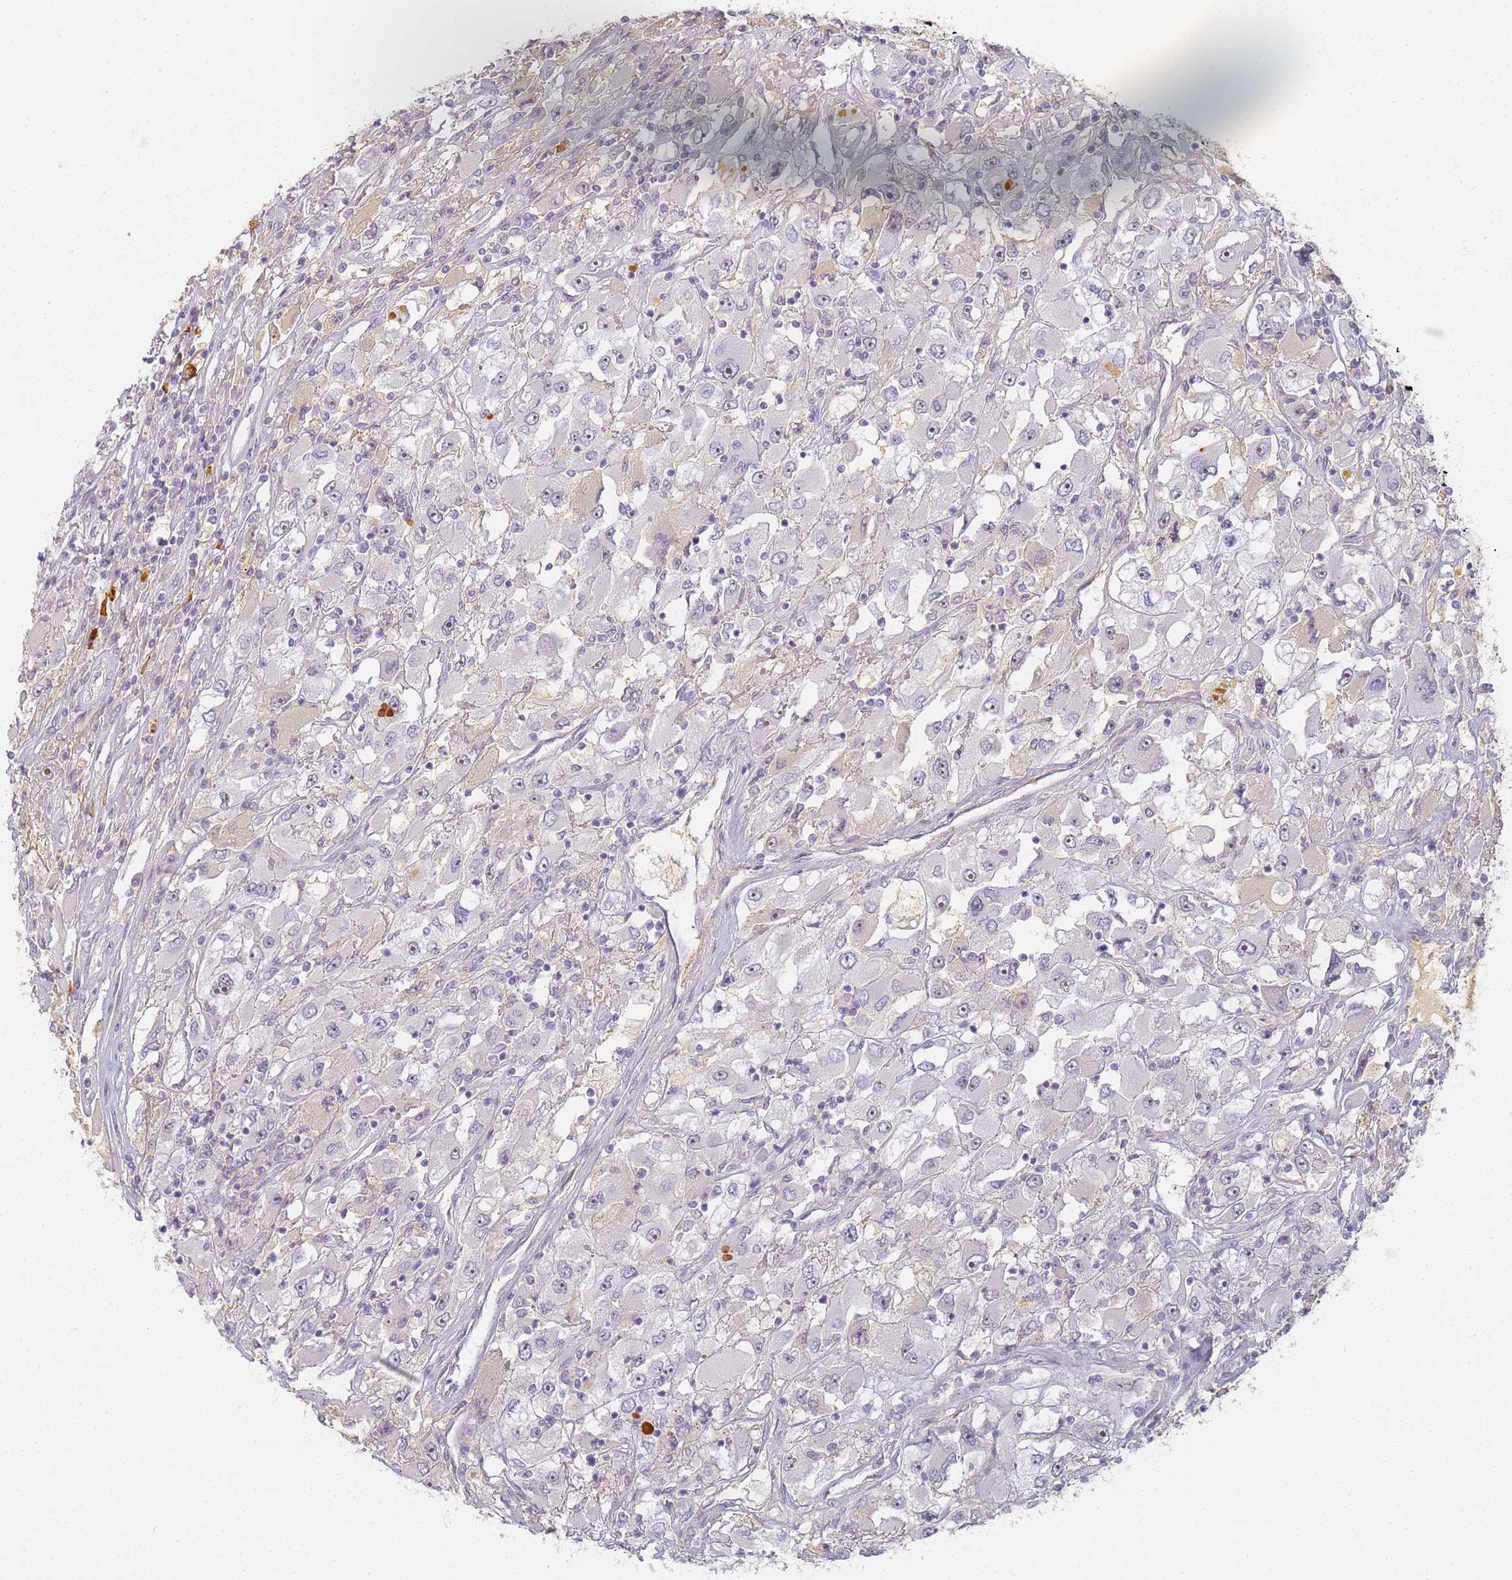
{"staining": {"intensity": "negative", "quantity": "none", "location": "none"}, "tissue": "renal cancer", "cell_type": "Tumor cells", "image_type": "cancer", "snomed": [{"axis": "morphology", "description": "Adenocarcinoma, NOS"}, {"axis": "topography", "description": "Kidney"}], "caption": "Renal cancer (adenocarcinoma) was stained to show a protein in brown. There is no significant expression in tumor cells.", "gene": "SLC38A9", "patient": {"sex": "female", "age": 52}}